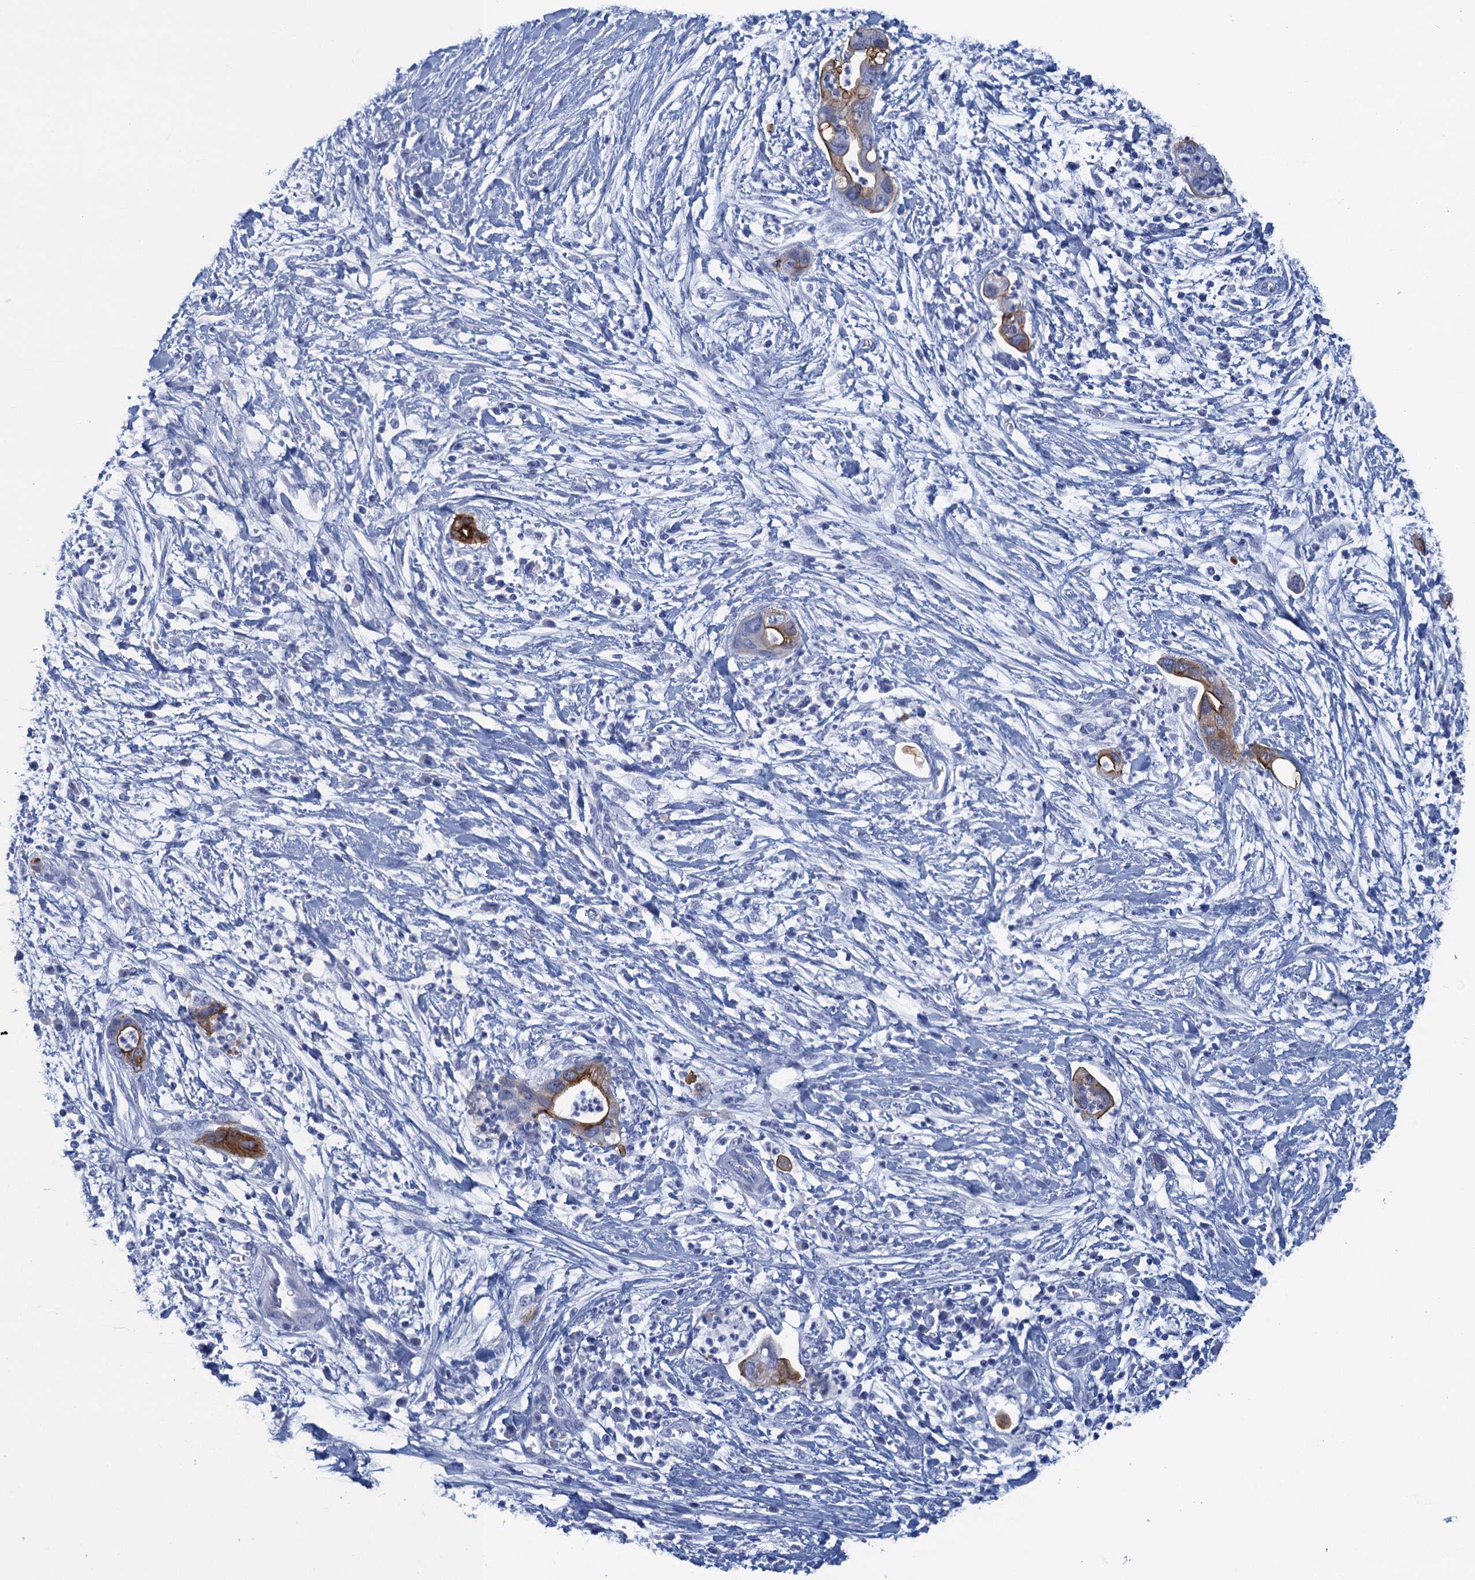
{"staining": {"intensity": "strong", "quantity": "<25%", "location": "cytoplasmic/membranous"}, "tissue": "pancreatic cancer", "cell_type": "Tumor cells", "image_type": "cancer", "snomed": [{"axis": "morphology", "description": "Adenocarcinoma, NOS"}, {"axis": "topography", "description": "Pancreas"}], "caption": "IHC staining of adenocarcinoma (pancreatic), which shows medium levels of strong cytoplasmic/membranous positivity in approximately <25% of tumor cells indicating strong cytoplasmic/membranous protein positivity. The staining was performed using DAB (brown) for protein detection and nuclei were counterstained in hematoxylin (blue).", "gene": "SCEL", "patient": {"sex": "male", "age": 75}}